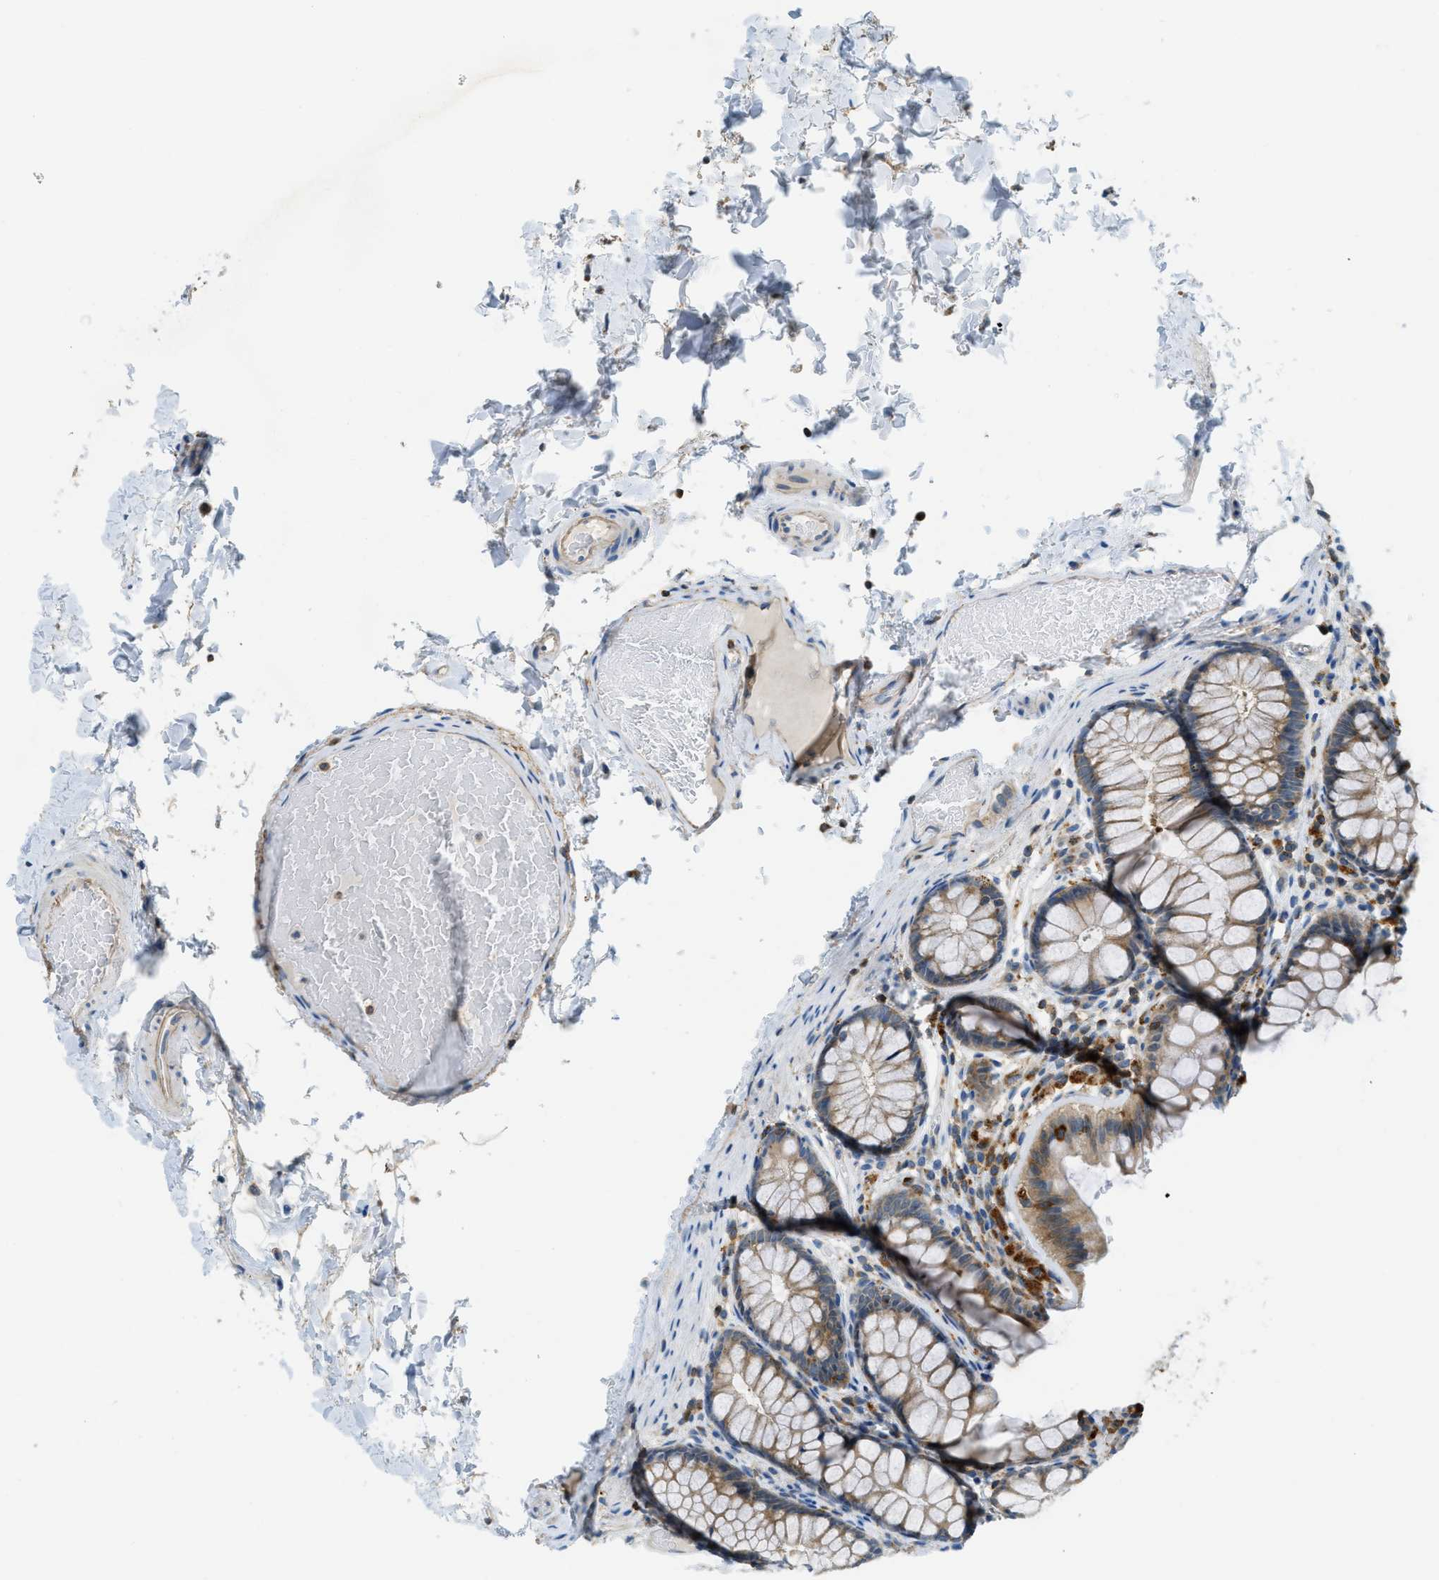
{"staining": {"intensity": "weak", "quantity": ">75%", "location": "cytoplasmic/membranous"}, "tissue": "colon", "cell_type": "Endothelial cells", "image_type": "normal", "snomed": [{"axis": "morphology", "description": "Normal tissue, NOS"}, {"axis": "topography", "description": "Colon"}], "caption": "Colon stained with immunohistochemistry (IHC) demonstrates weak cytoplasmic/membranous staining in approximately >75% of endothelial cells. The staining was performed using DAB to visualize the protein expression in brown, while the nuclei were stained in blue with hematoxylin (Magnification: 20x).", "gene": "PLBD2", "patient": {"sex": "female", "age": 56}}